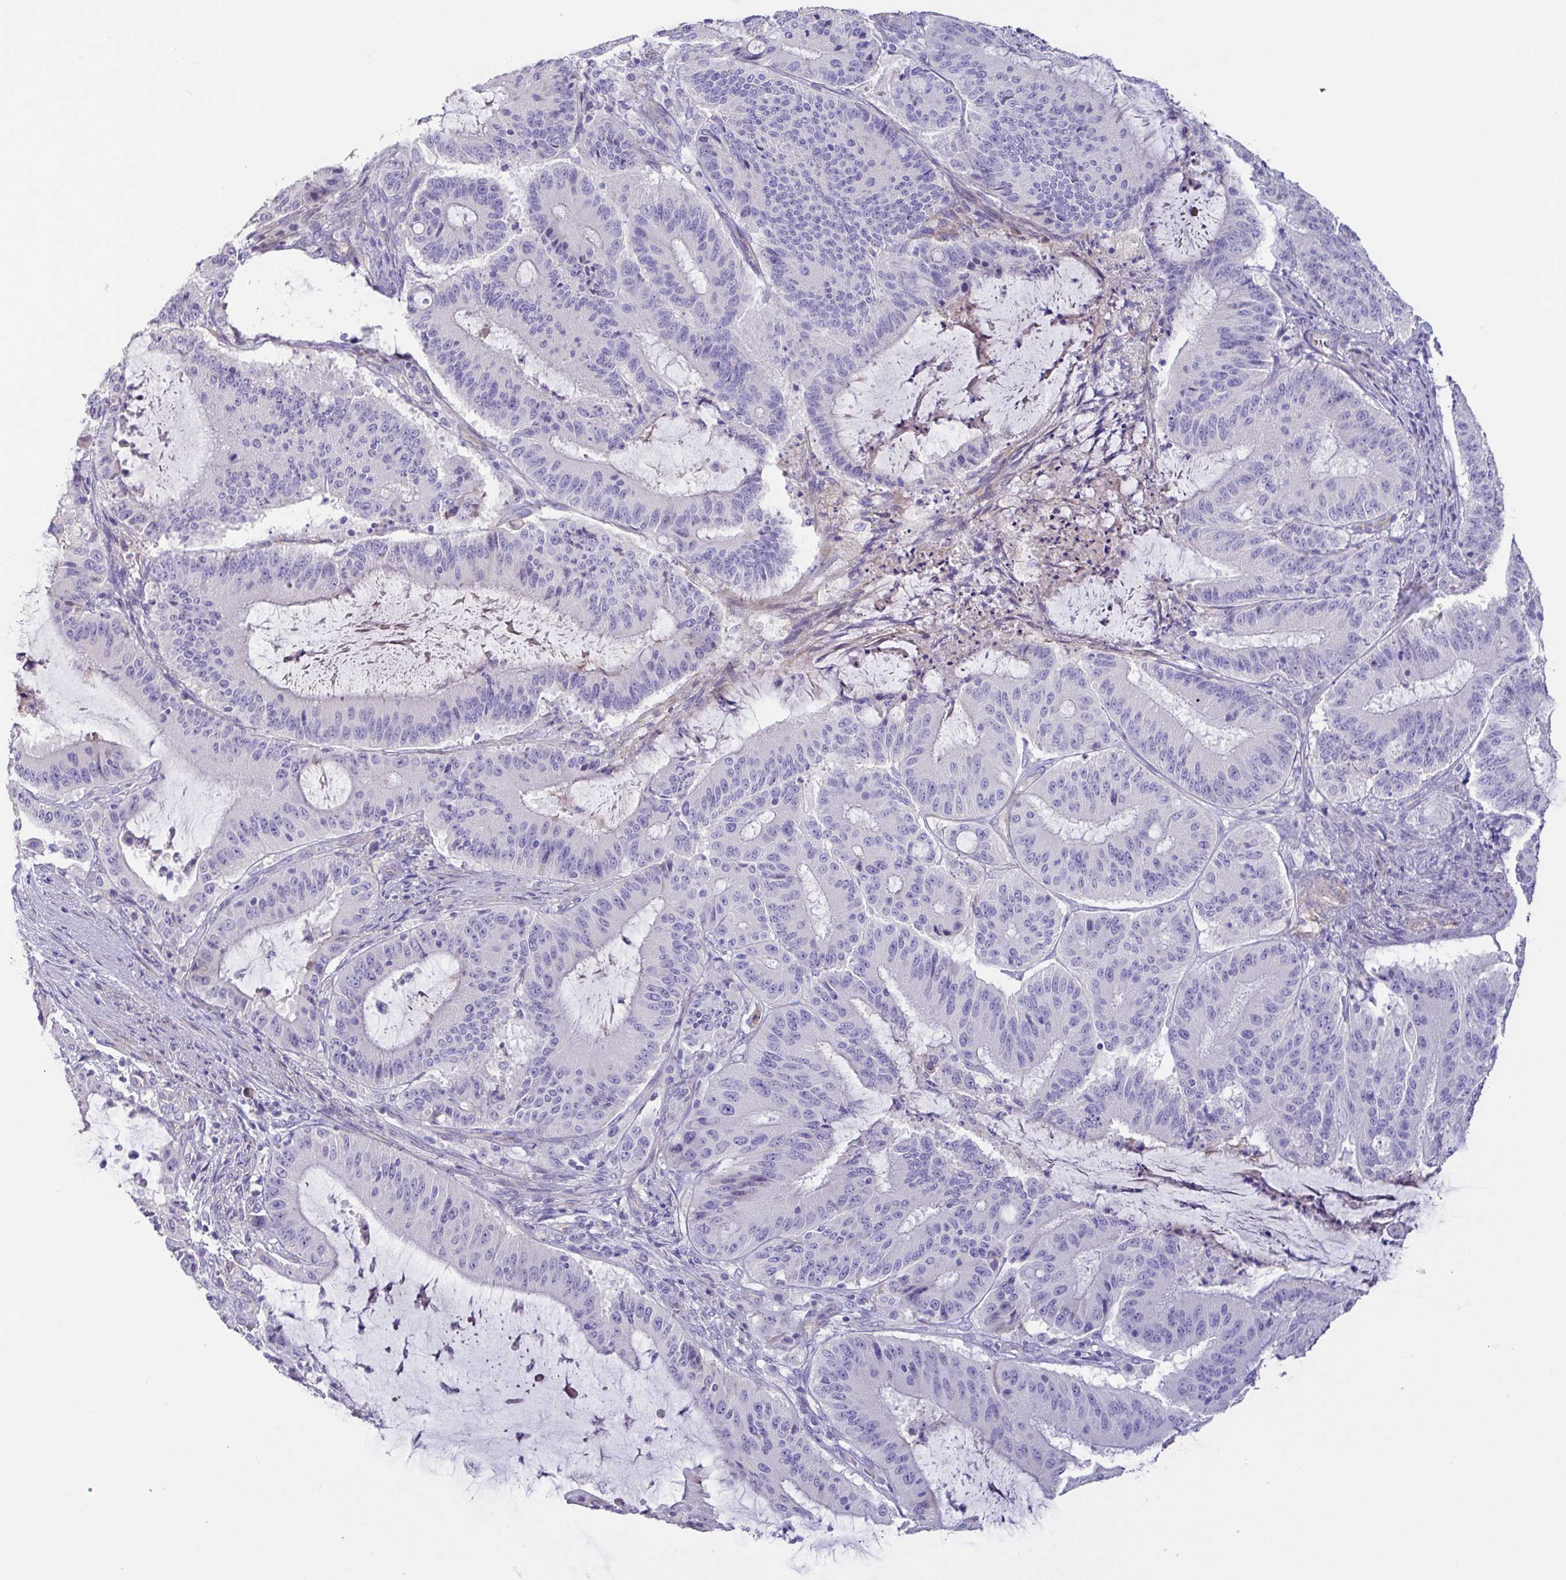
{"staining": {"intensity": "negative", "quantity": "none", "location": "none"}, "tissue": "liver cancer", "cell_type": "Tumor cells", "image_type": "cancer", "snomed": [{"axis": "morphology", "description": "Normal tissue, NOS"}, {"axis": "morphology", "description": "Cholangiocarcinoma"}, {"axis": "topography", "description": "Liver"}, {"axis": "topography", "description": "Peripheral nerve tissue"}], "caption": "Immunohistochemistry of liver cancer shows no positivity in tumor cells.", "gene": "PYGM", "patient": {"sex": "female", "age": 73}}